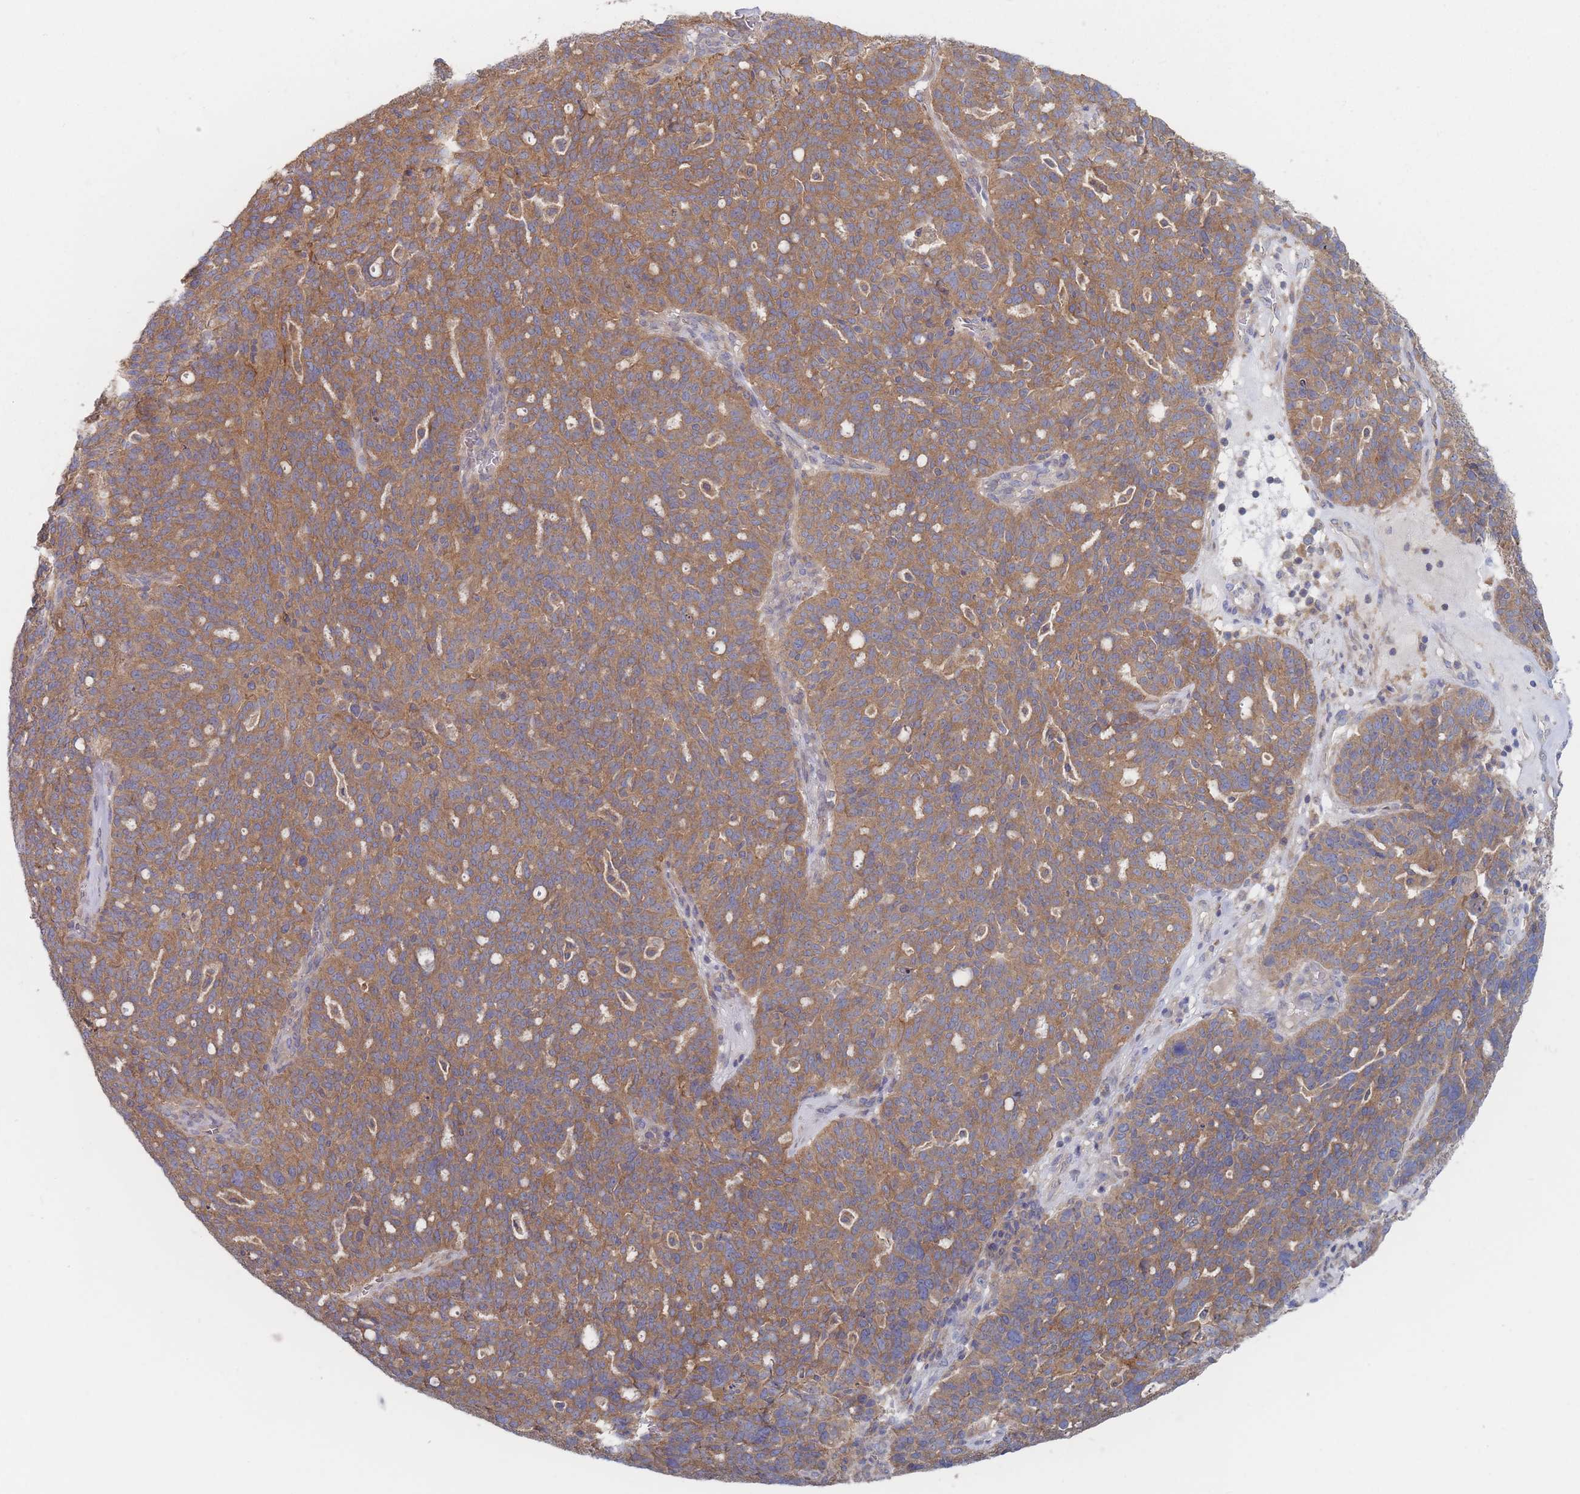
{"staining": {"intensity": "moderate", "quantity": ">75%", "location": "cytoplasmic/membranous"}, "tissue": "ovarian cancer", "cell_type": "Tumor cells", "image_type": "cancer", "snomed": [{"axis": "morphology", "description": "Cystadenocarcinoma, serous, NOS"}, {"axis": "topography", "description": "Ovary"}], "caption": "The photomicrograph reveals immunohistochemical staining of ovarian cancer. There is moderate cytoplasmic/membranous staining is present in approximately >75% of tumor cells.", "gene": "EFCC1", "patient": {"sex": "female", "age": 59}}